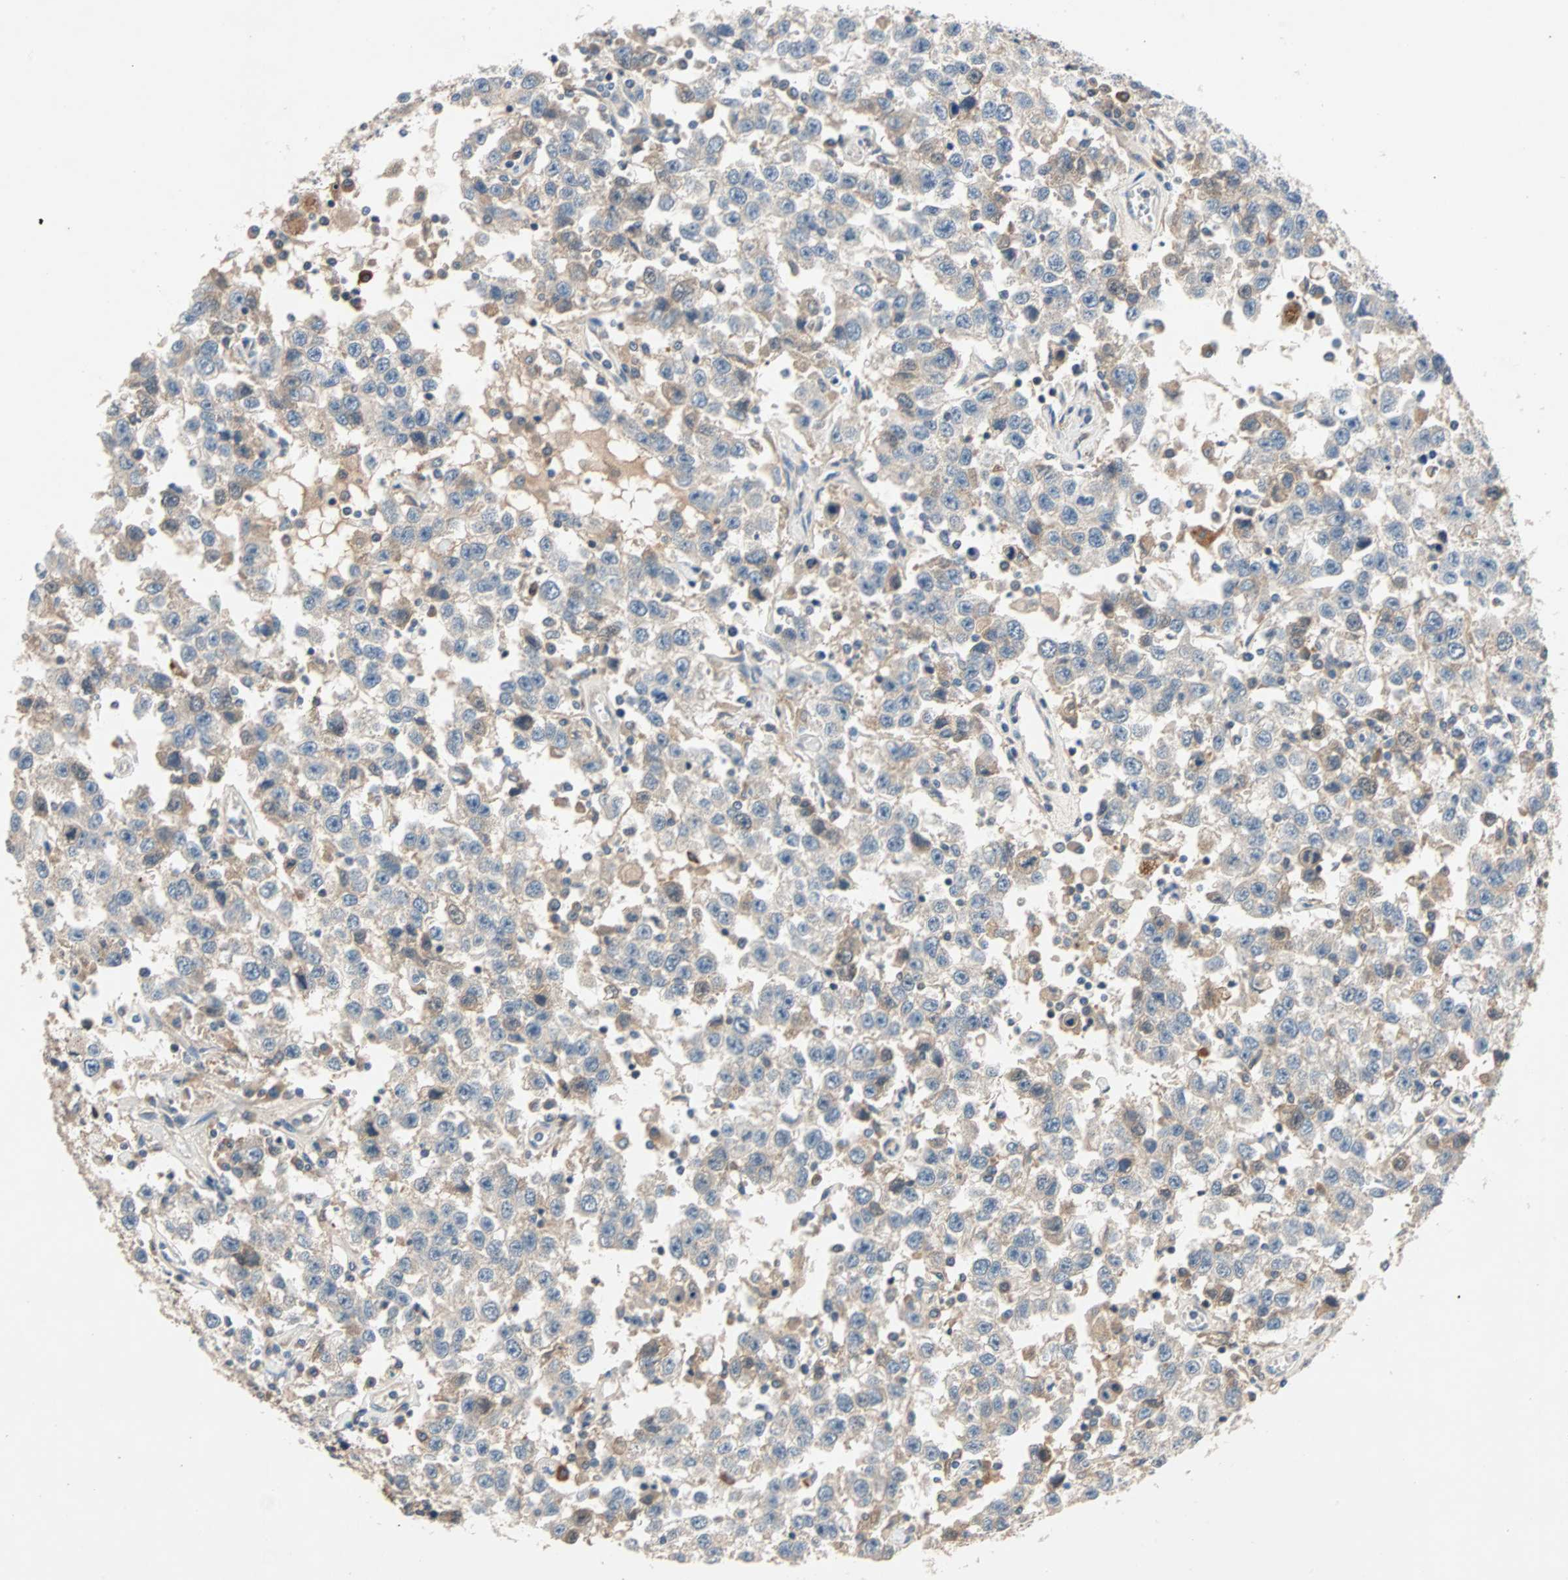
{"staining": {"intensity": "negative", "quantity": "none", "location": "none"}, "tissue": "testis cancer", "cell_type": "Tumor cells", "image_type": "cancer", "snomed": [{"axis": "morphology", "description": "Seminoma, NOS"}, {"axis": "topography", "description": "Testis"}], "caption": "Immunohistochemical staining of human seminoma (testis) exhibits no significant expression in tumor cells.", "gene": "MAP4K1", "patient": {"sex": "male", "age": 41}}